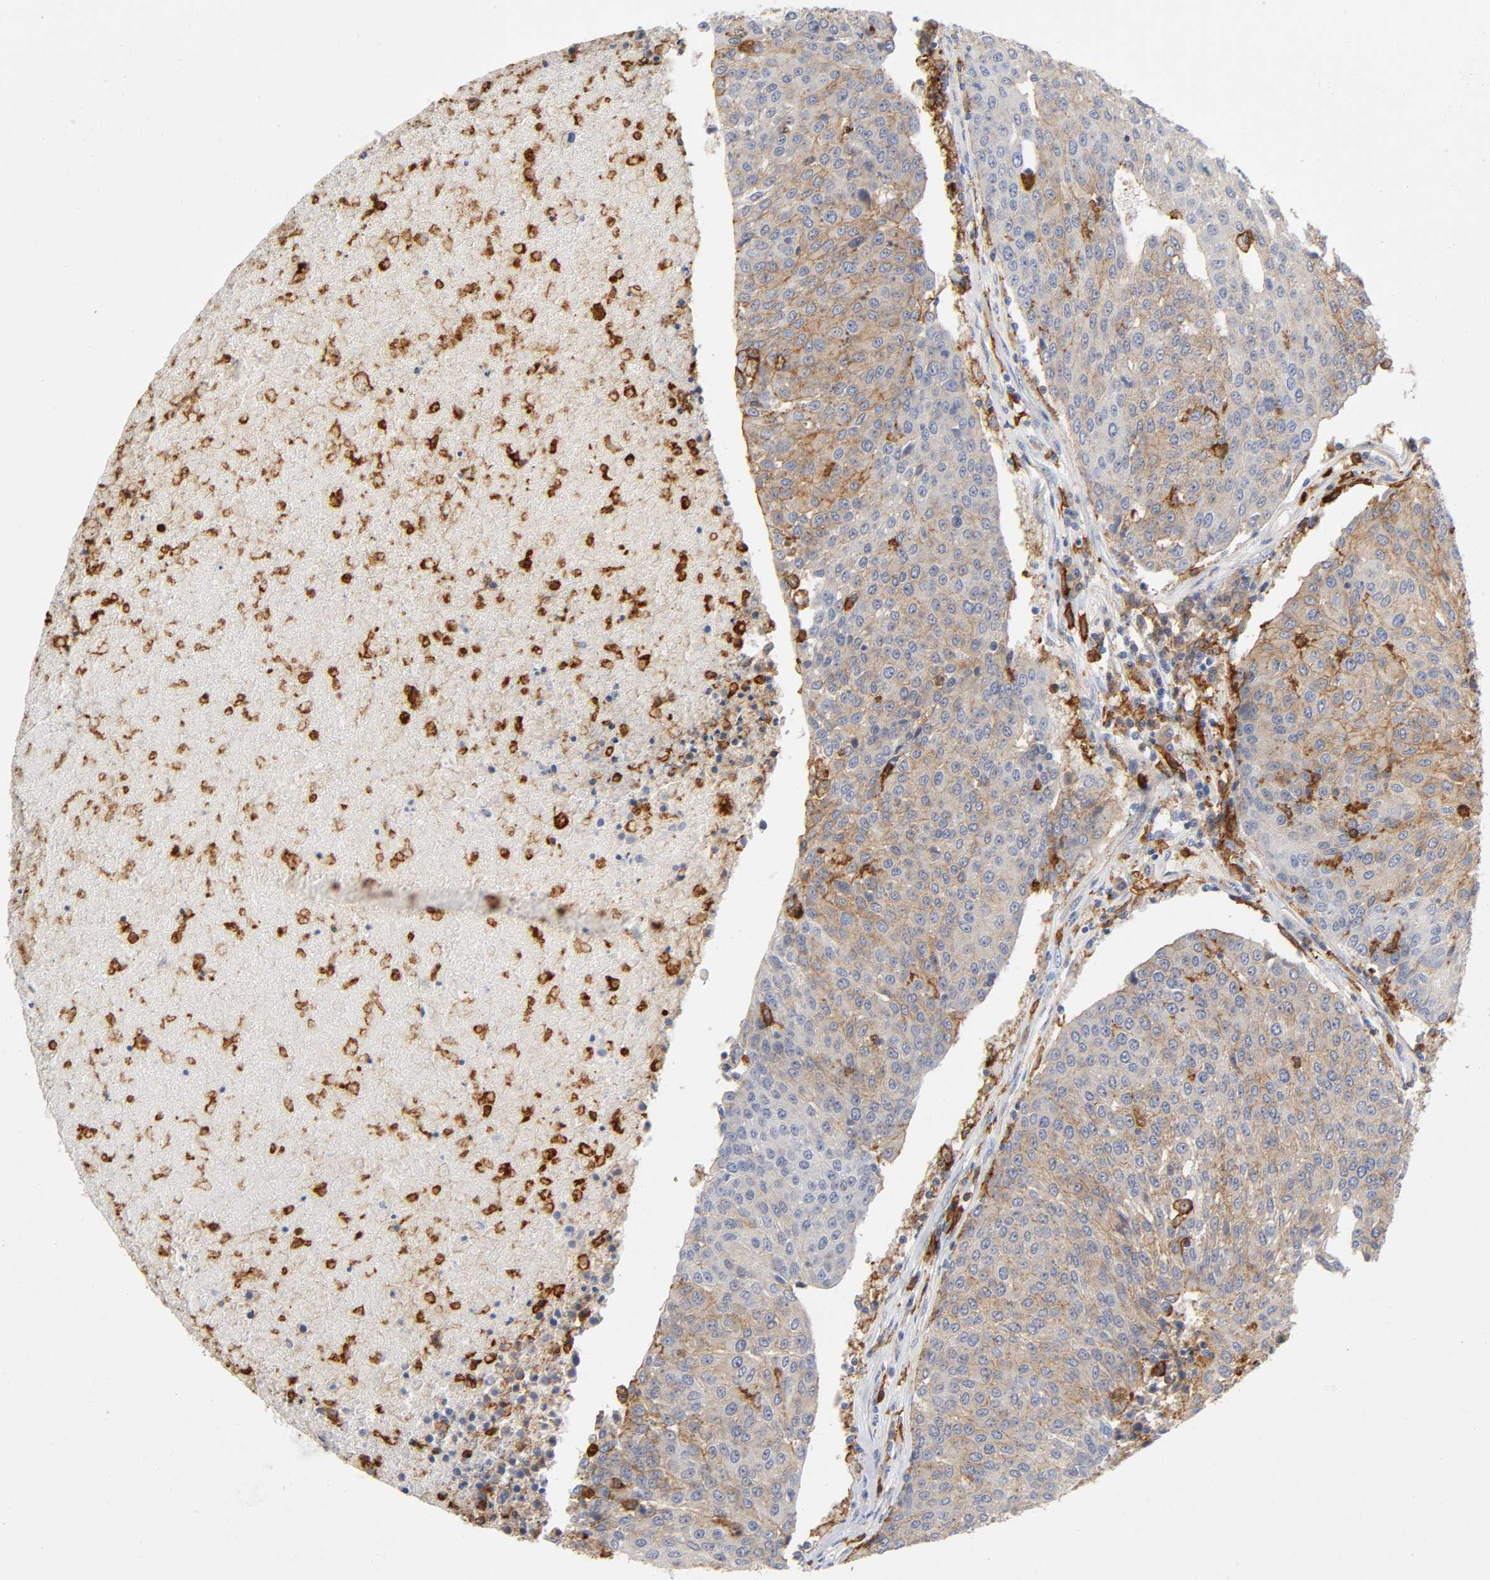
{"staining": {"intensity": "weak", "quantity": "<25%", "location": "cytoplasmic/membranous"}, "tissue": "urothelial cancer", "cell_type": "Tumor cells", "image_type": "cancer", "snomed": [{"axis": "morphology", "description": "Urothelial carcinoma, High grade"}, {"axis": "topography", "description": "Urinary bladder"}], "caption": "A high-resolution histopathology image shows immunohistochemistry staining of urothelial cancer, which exhibits no significant positivity in tumor cells. (Stains: DAB (3,3'-diaminobenzidine) IHC with hematoxylin counter stain, Microscopy: brightfield microscopy at high magnification).", "gene": "LYN", "patient": {"sex": "female", "age": 85}}